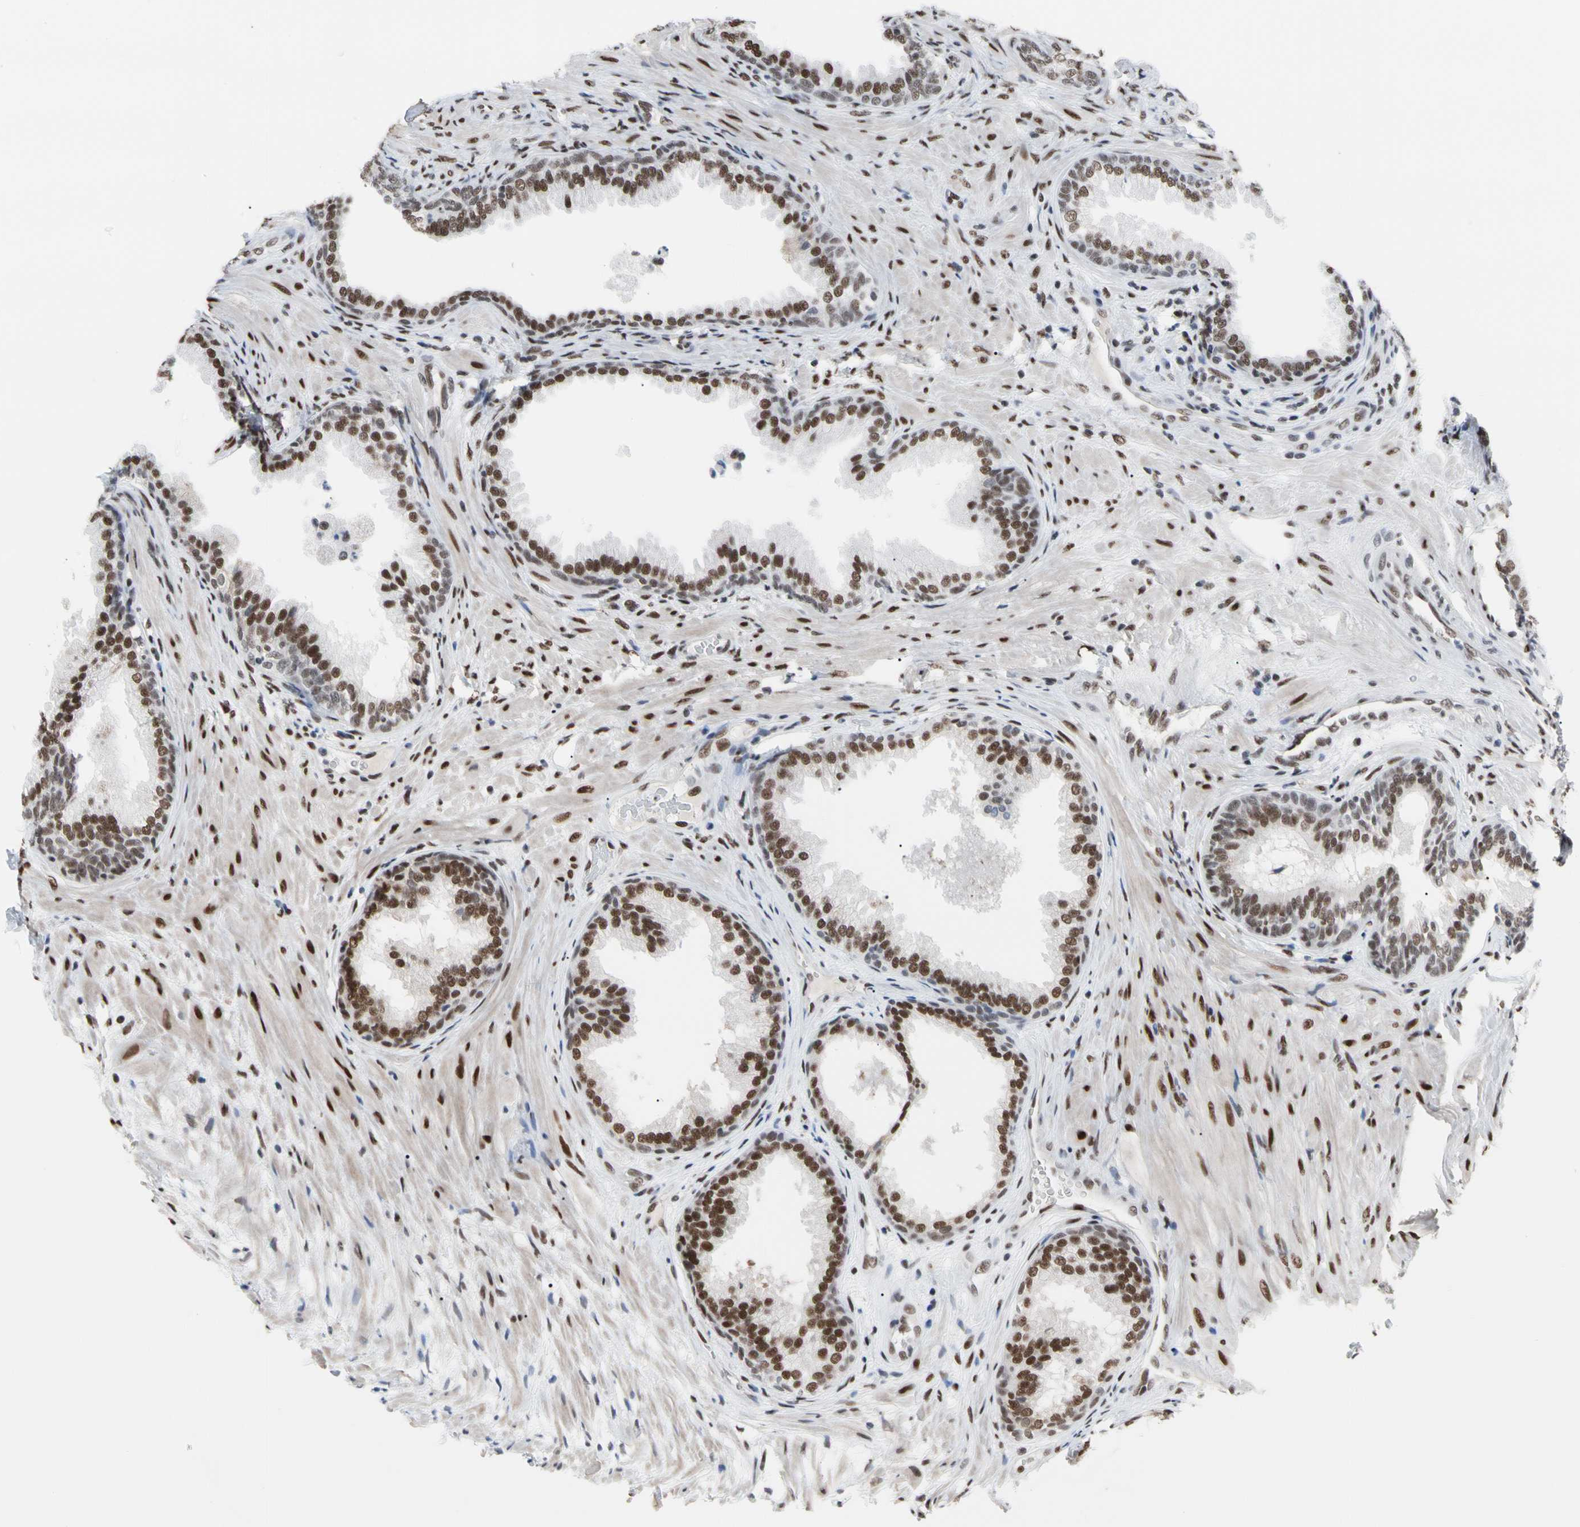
{"staining": {"intensity": "moderate", "quantity": ">75%", "location": "nuclear"}, "tissue": "prostate", "cell_type": "Glandular cells", "image_type": "normal", "snomed": [{"axis": "morphology", "description": "Normal tissue, NOS"}, {"axis": "topography", "description": "Prostate"}], "caption": "High-power microscopy captured an IHC micrograph of unremarkable prostate, revealing moderate nuclear positivity in approximately >75% of glandular cells. (IHC, brightfield microscopy, high magnification).", "gene": "FAM98B", "patient": {"sex": "male", "age": 76}}